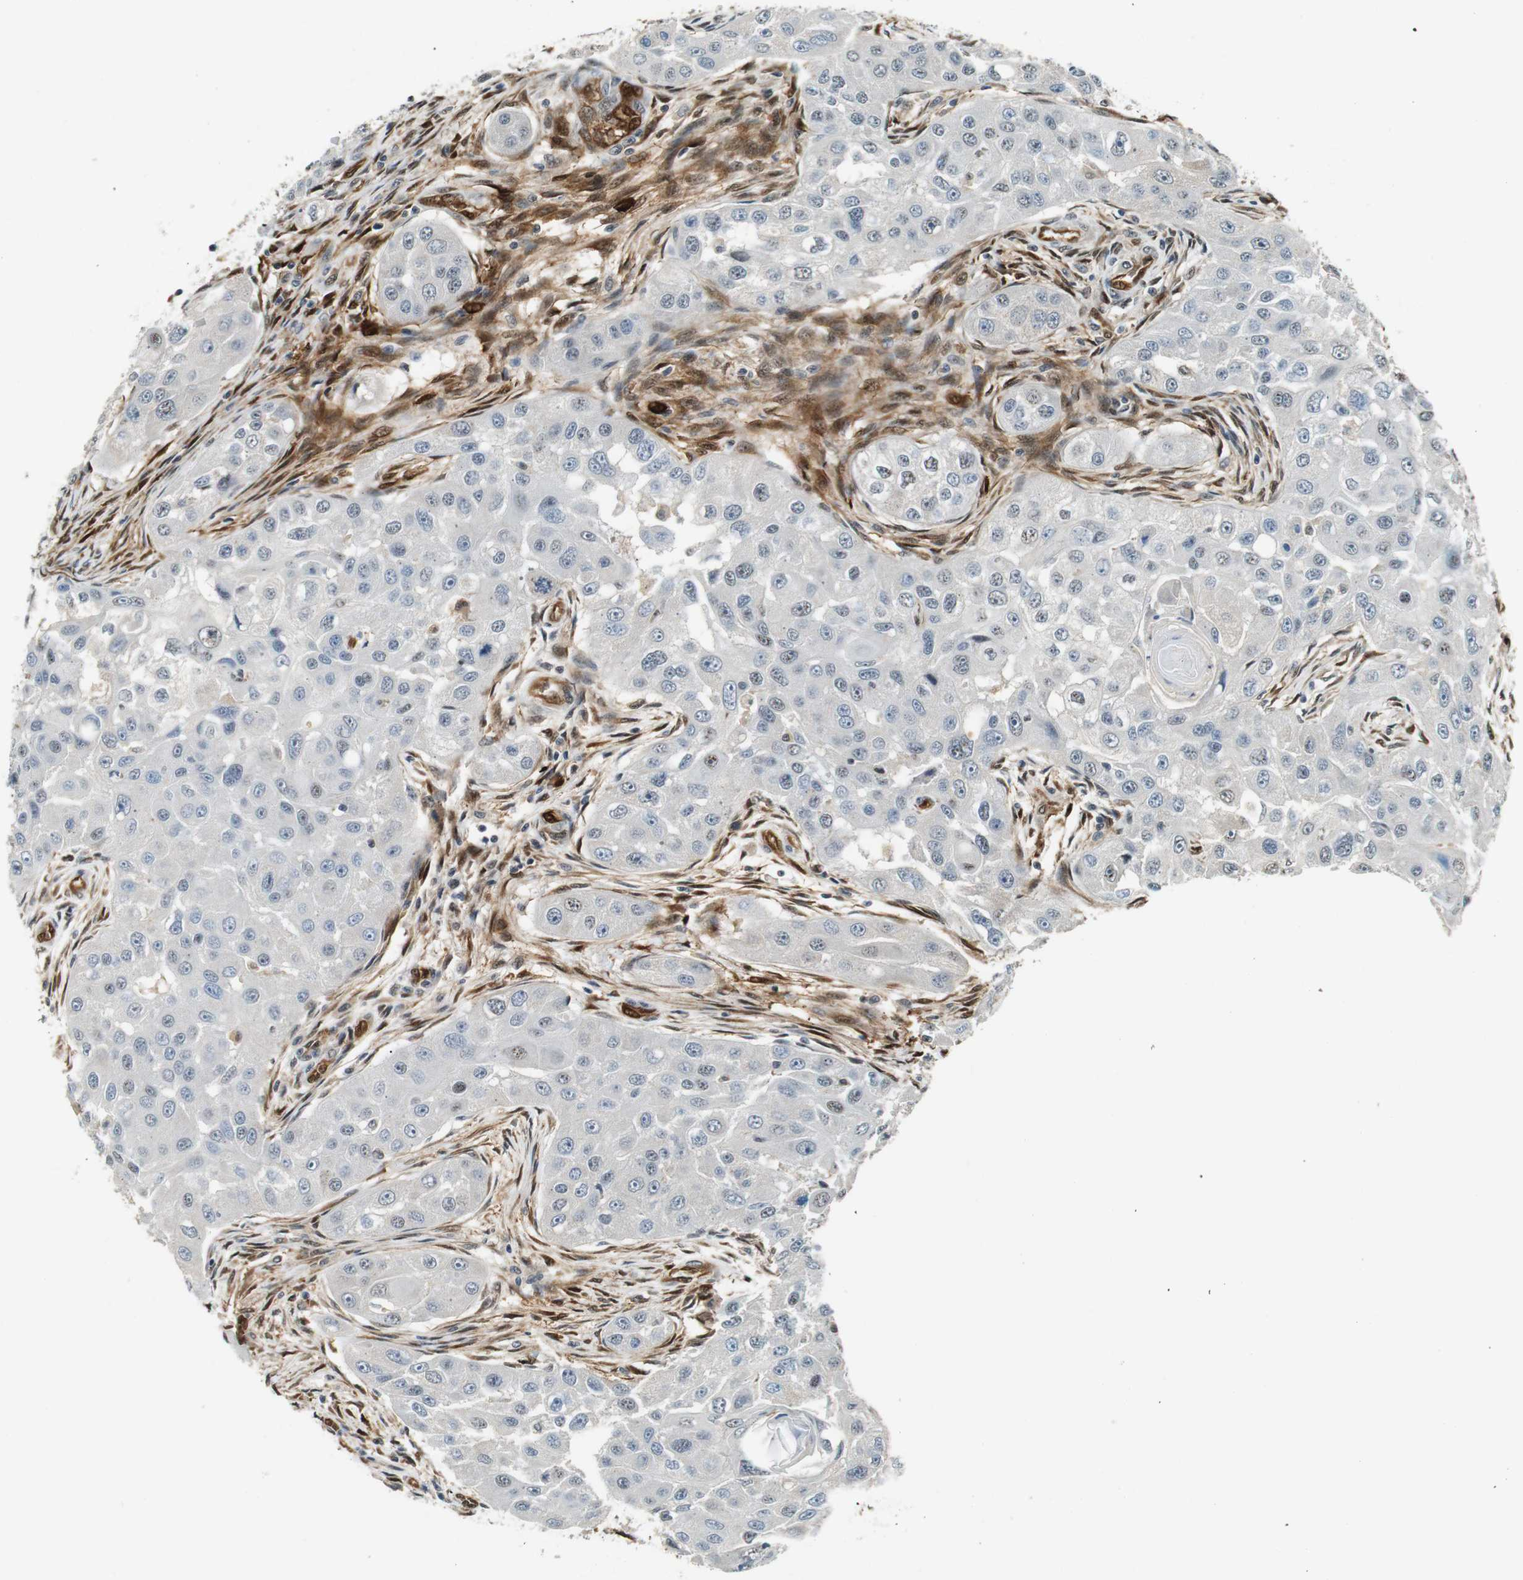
{"staining": {"intensity": "weak", "quantity": "<25%", "location": "nuclear"}, "tissue": "head and neck cancer", "cell_type": "Tumor cells", "image_type": "cancer", "snomed": [{"axis": "morphology", "description": "Normal tissue, NOS"}, {"axis": "morphology", "description": "Squamous cell carcinoma, NOS"}, {"axis": "topography", "description": "Skeletal muscle"}, {"axis": "topography", "description": "Head-Neck"}], "caption": "Tumor cells are negative for protein expression in human head and neck cancer (squamous cell carcinoma).", "gene": "LXN", "patient": {"sex": "male", "age": 51}}